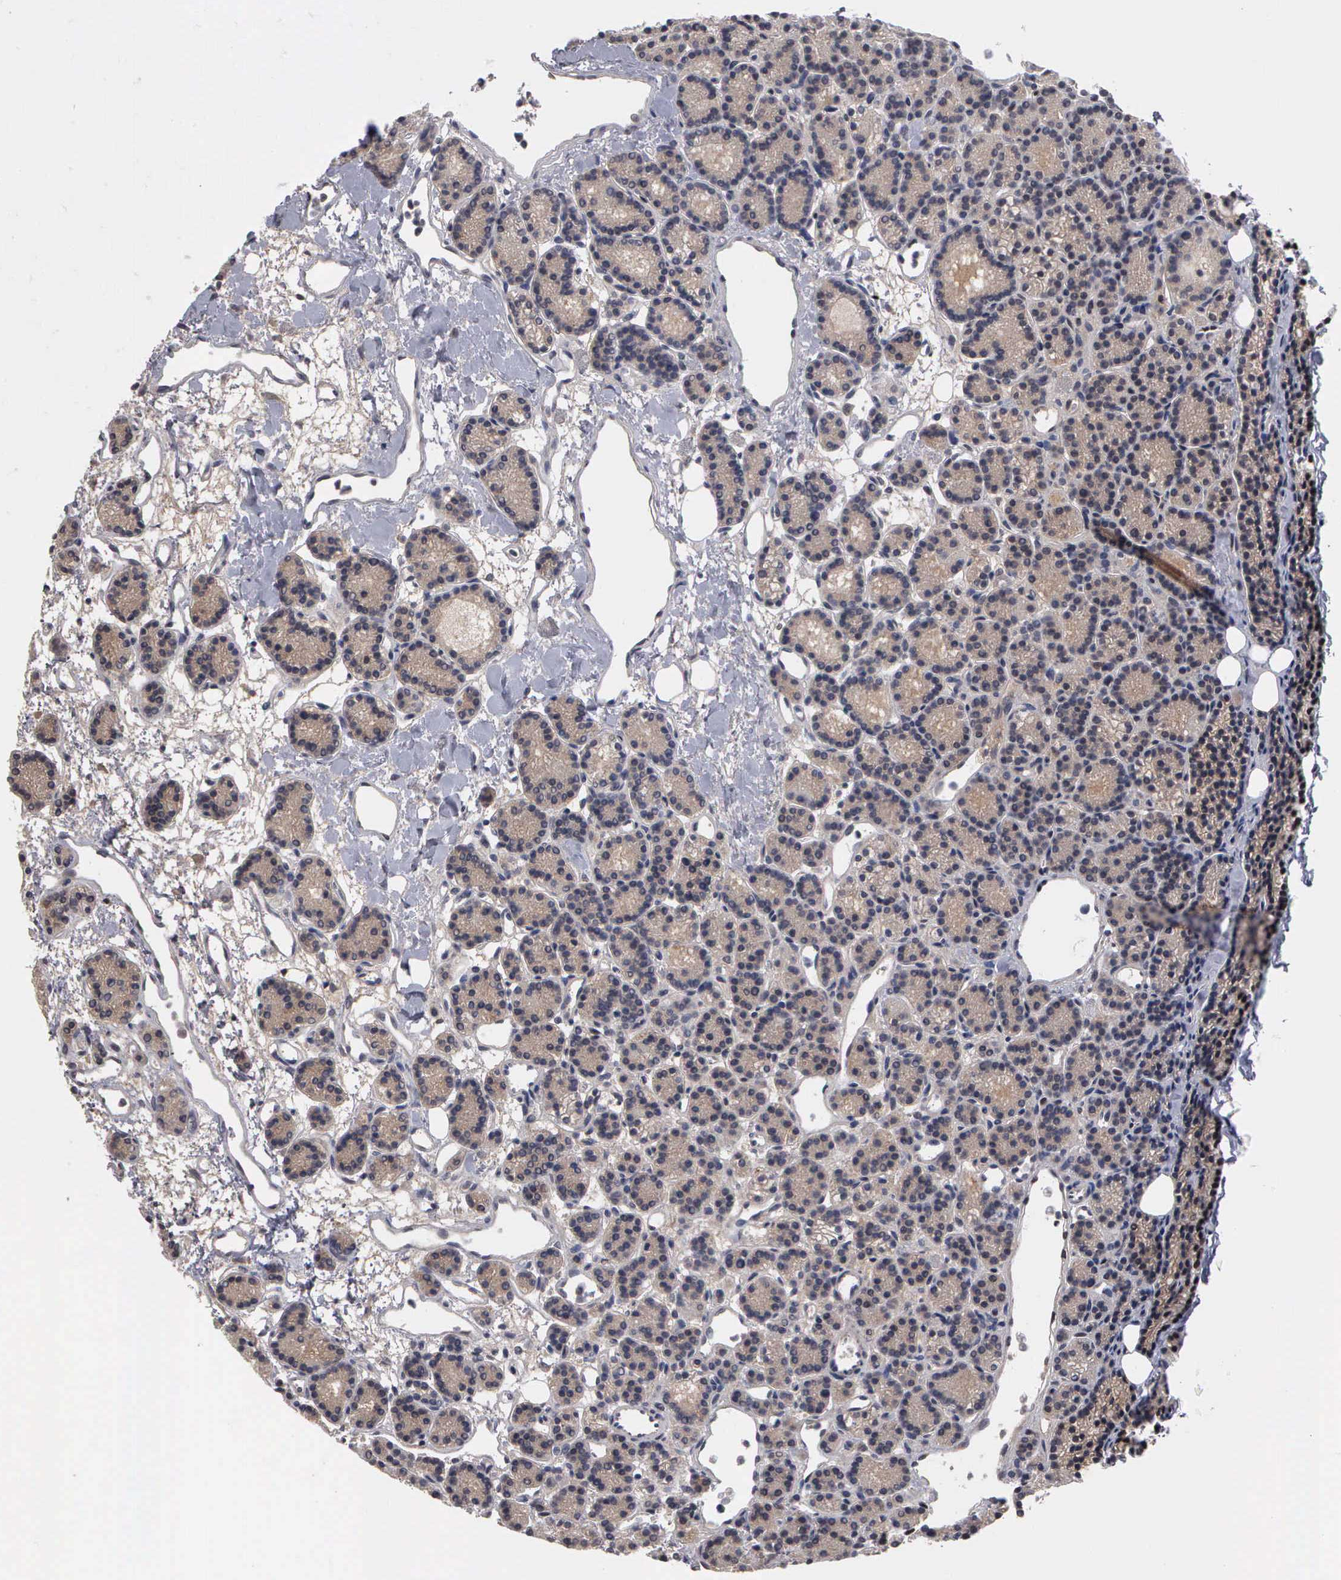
{"staining": {"intensity": "weak", "quantity": "25%-75%", "location": "cytoplasmic/membranous,nuclear"}, "tissue": "parathyroid gland", "cell_type": "Glandular cells", "image_type": "normal", "snomed": [{"axis": "morphology", "description": "Normal tissue, NOS"}, {"axis": "topography", "description": "Parathyroid gland"}], "caption": "There is low levels of weak cytoplasmic/membranous,nuclear staining in glandular cells of unremarkable parathyroid gland, as demonstrated by immunohistochemical staining (brown color).", "gene": "TRMT5", "patient": {"sex": "male", "age": 85}}